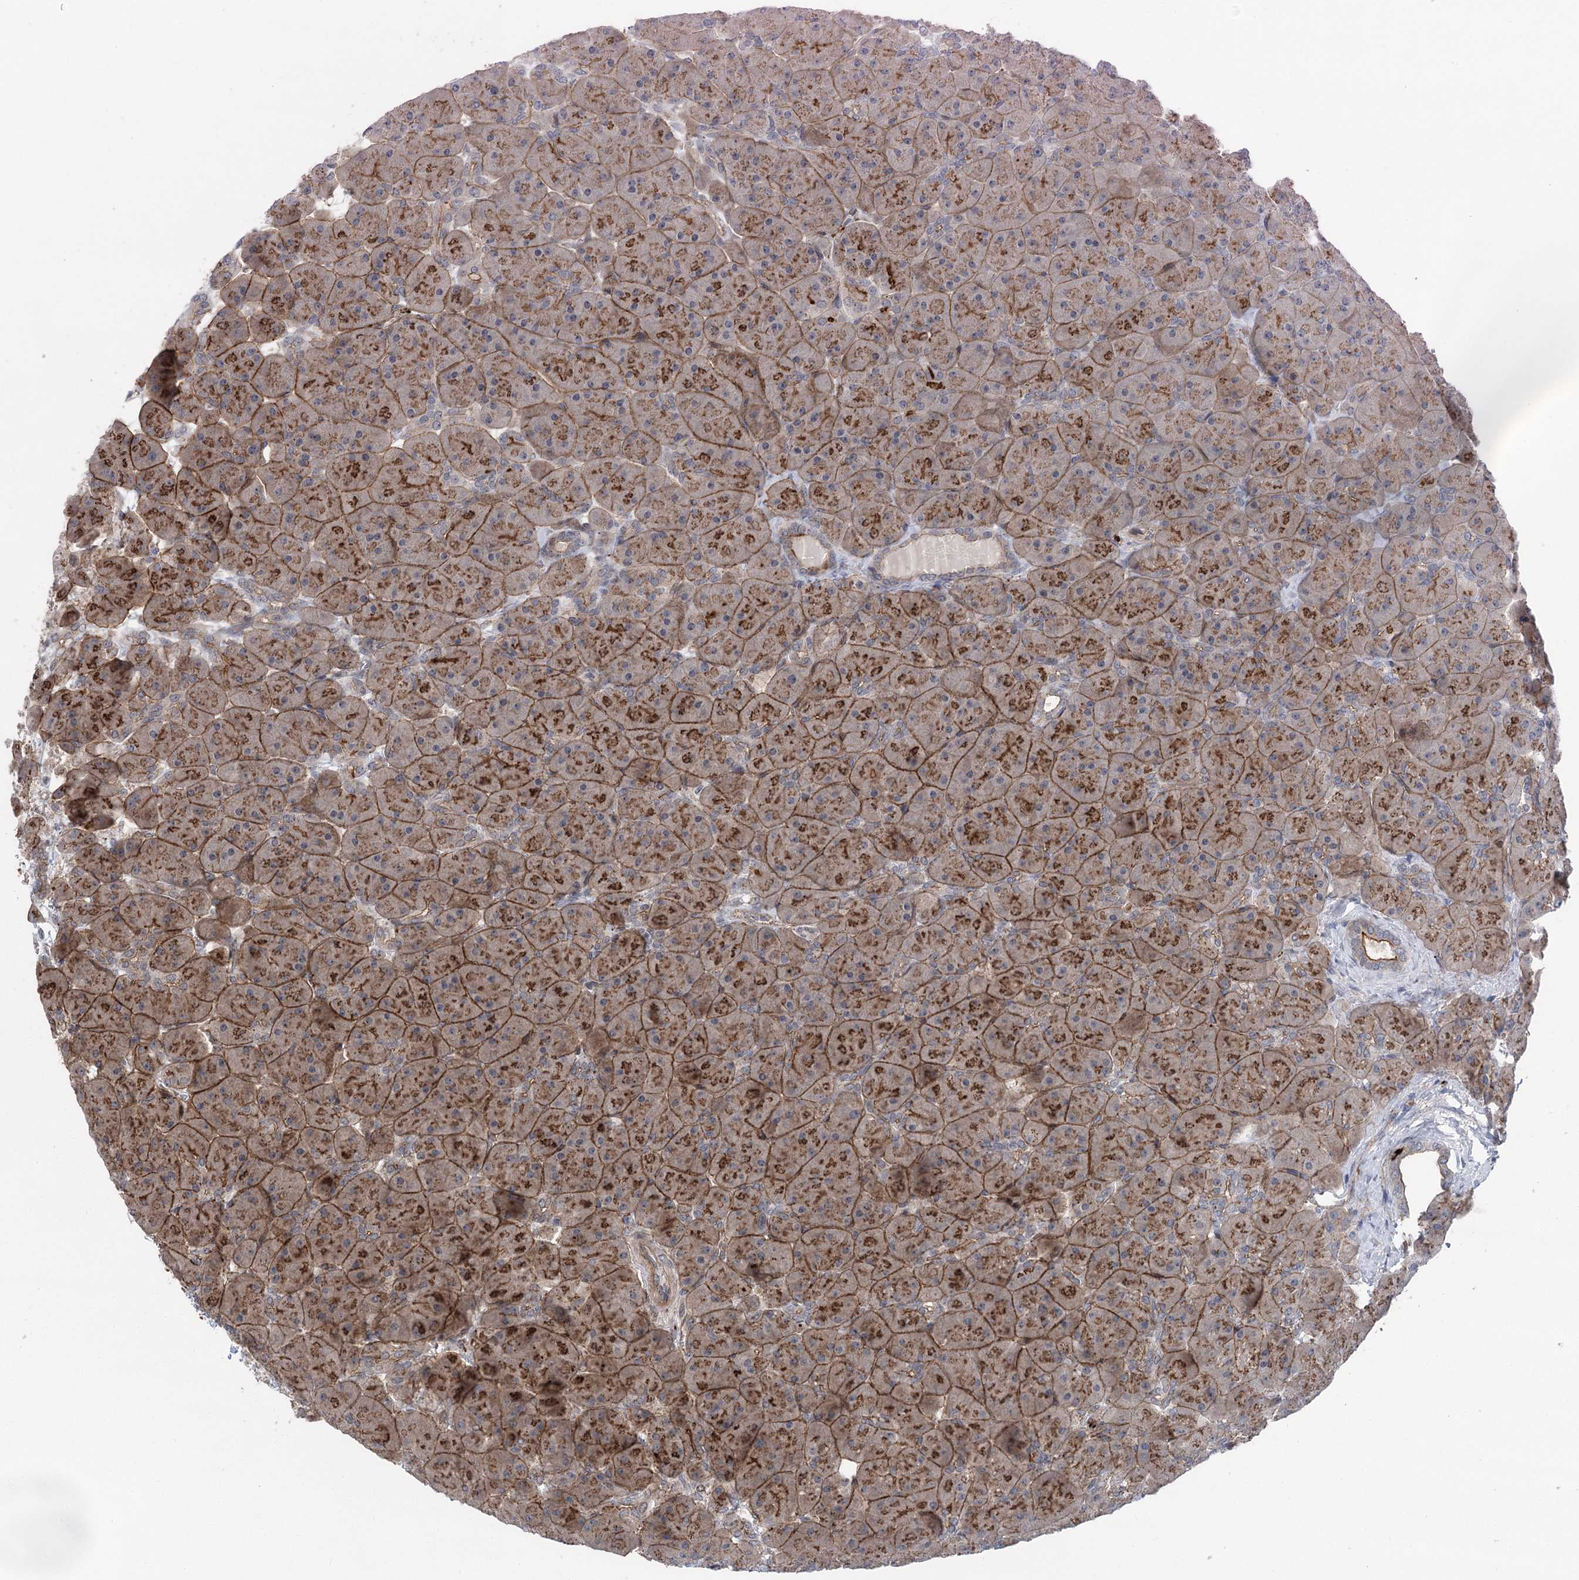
{"staining": {"intensity": "strong", "quantity": ">75%", "location": "cytoplasmic/membranous"}, "tissue": "pancreas", "cell_type": "Exocrine glandular cells", "image_type": "normal", "snomed": [{"axis": "morphology", "description": "Normal tissue, NOS"}, {"axis": "topography", "description": "Pancreas"}], "caption": "A micrograph of human pancreas stained for a protein shows strong cytoplasmic/membranous brown staining in exocrine glandular cells. The protein is shown in brown color, while the nuclei are stained blue.", "gene": "METTL24", "patient": {"sex": "male", "age": 66}}